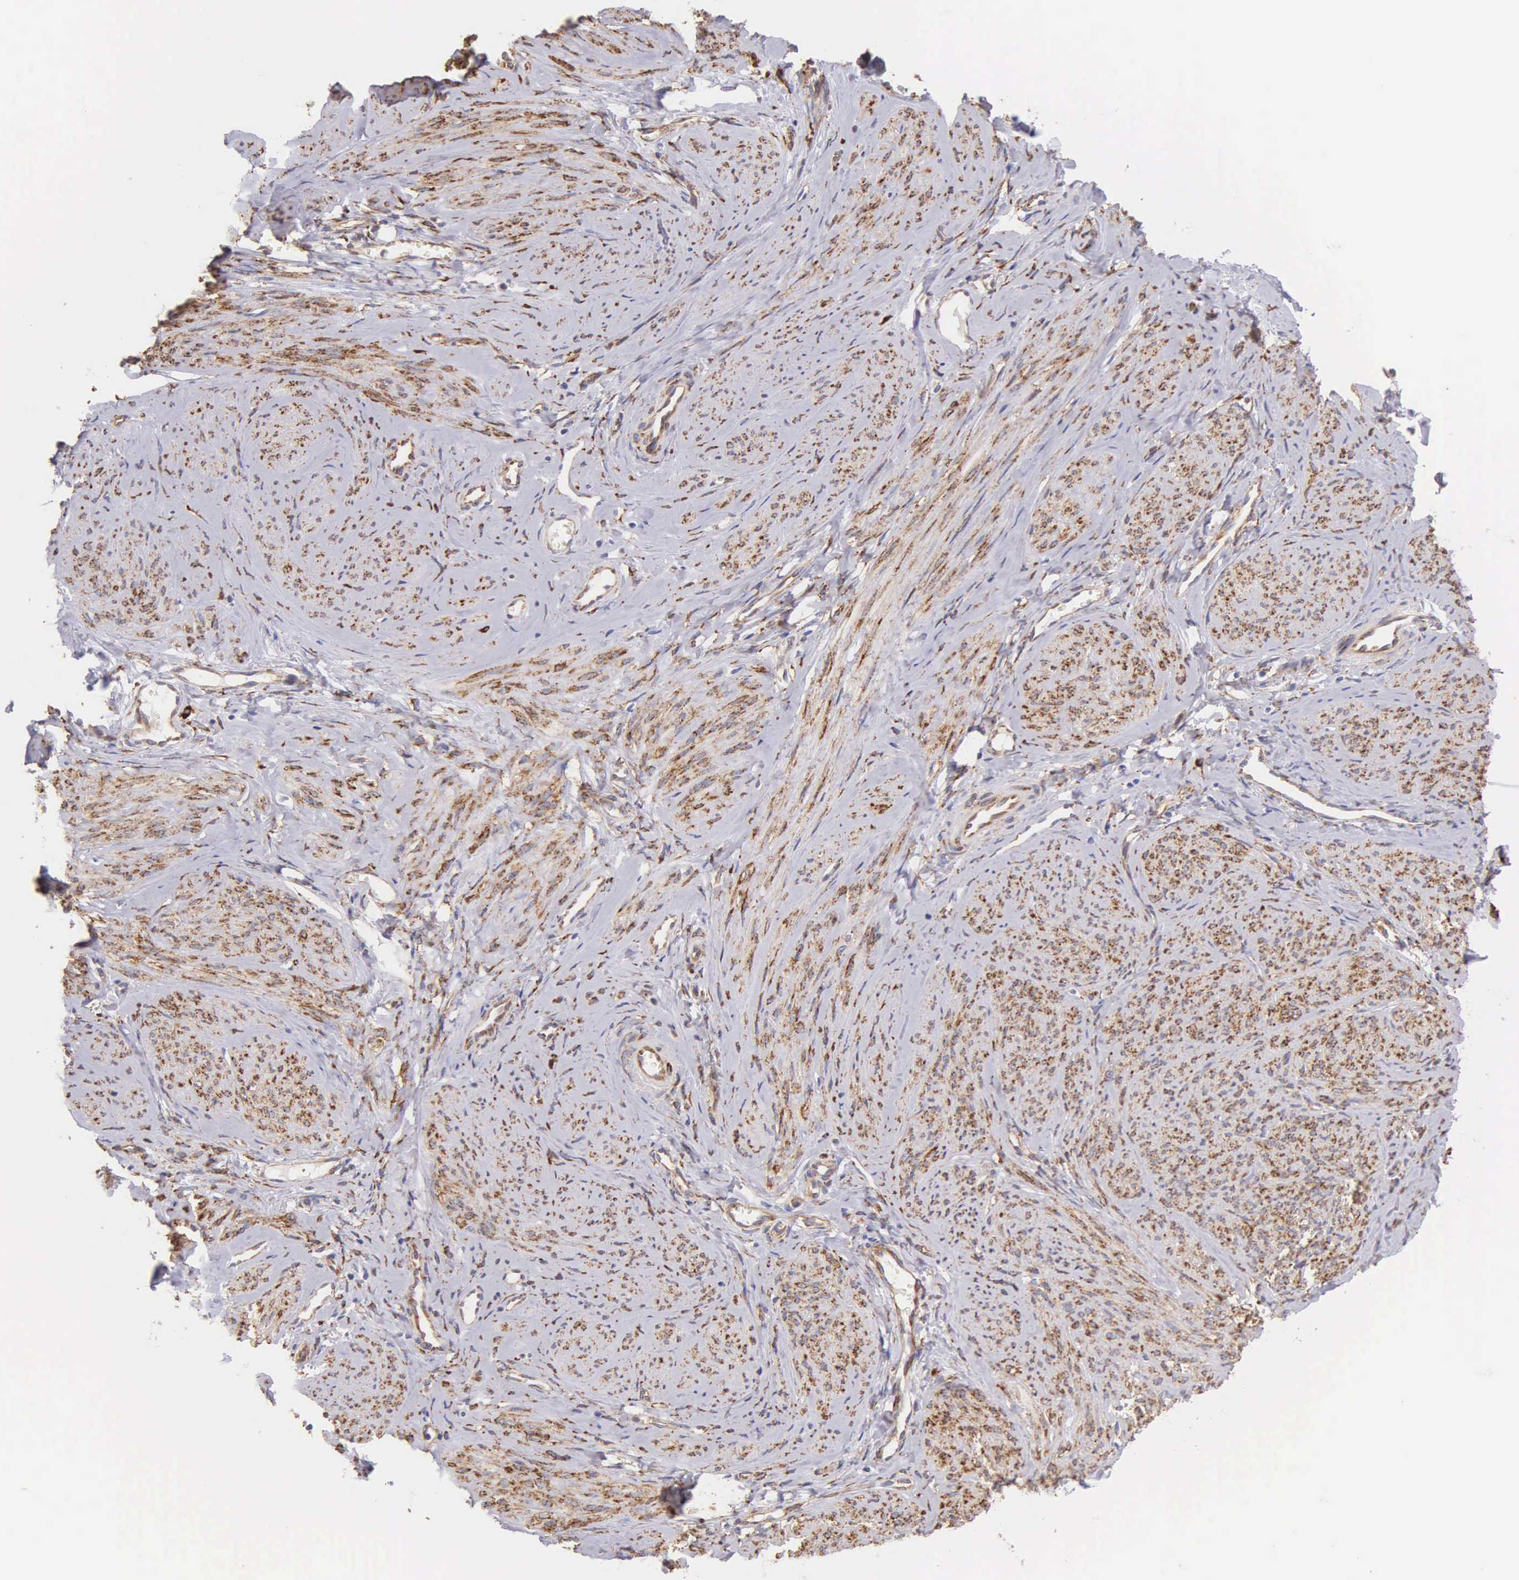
{"staining": {"intensity": "moderate", "quantity": ">75%", "location": "cytoplasmic/membranous"}, "tissue": "smooth muscle", "cell_type": "Smooth muscle cells", "image_type": "normal", "snomed": [{"axis": "morphology", "description": "Normal tissue, NOS"}, {"axis": "topography", "description": "Uterus"}], "caption": "Immunohistochemical staining of benign human smooth muscle exhibits medium levels of moderate cytoplasmic/membranous expression in about >75% of smooth muscle cells. (DAB (3,3'-diaminobenzidine) IHC with brightfield microscopy, high magnification).", "gene": "CKAP4", "patient": {"sex": "female", "age": 45}}